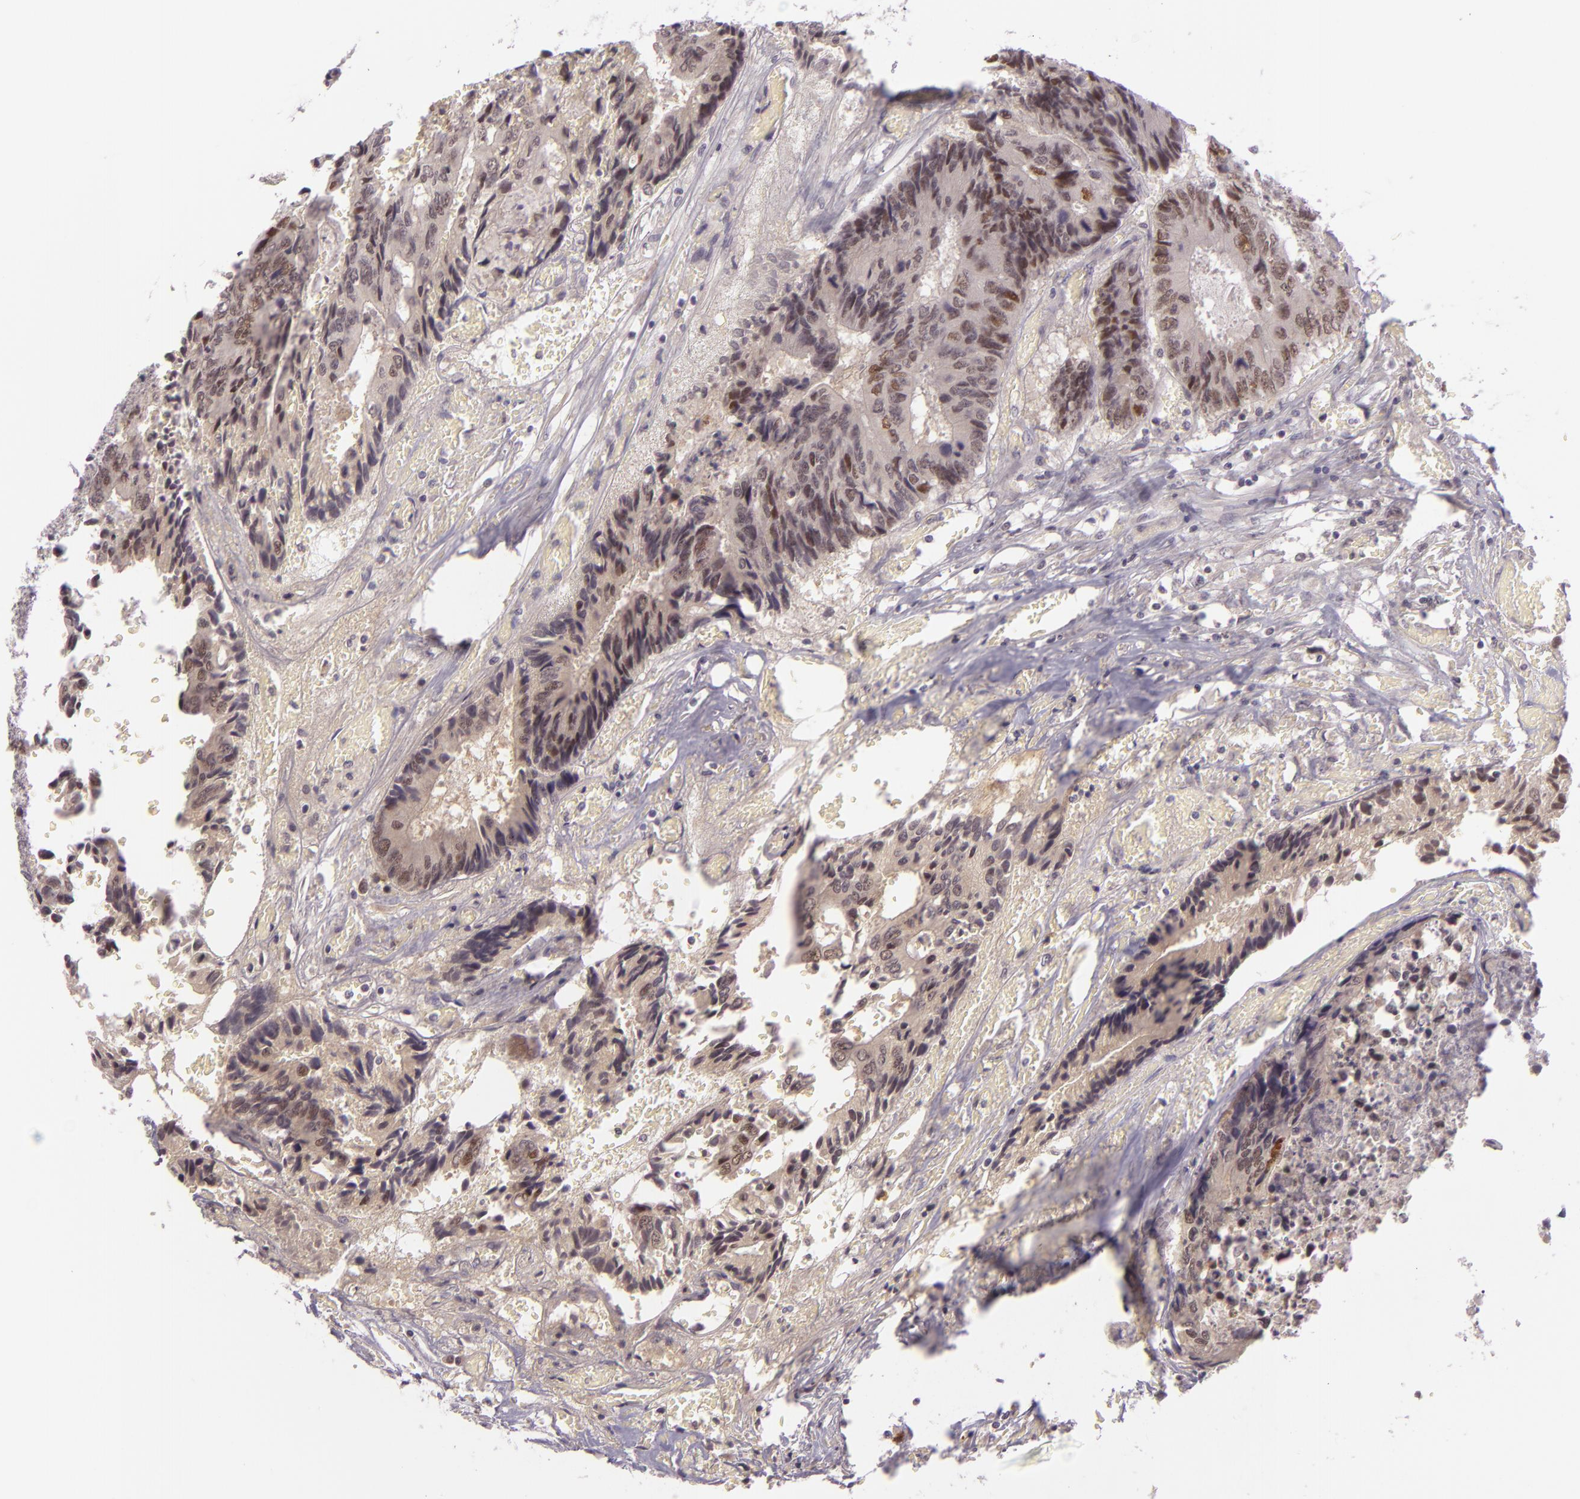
{"staining": {"intensity": "moderate", "quantity": "25%-75%", "location": "nuclear"}, "tissue": "colorectal cancer", "cell_type": "Tumor cells", "image_type": "cancer", "snomed": [{"axis": "morphology", "description": "Adenocarcinoma, NOS"}, {"axis": "topography", "description": "Rectum"}], "caption": "Immunohistochemistry (DAB (3,3'-diaminobenzidine)) staining of colorectal adenocarcinoma shows moderate nuclear protein staining in approximately 25%-75% of tumor cells.", "gene": "CHEK2", "patient": {"sex": "male", "age": 55}}